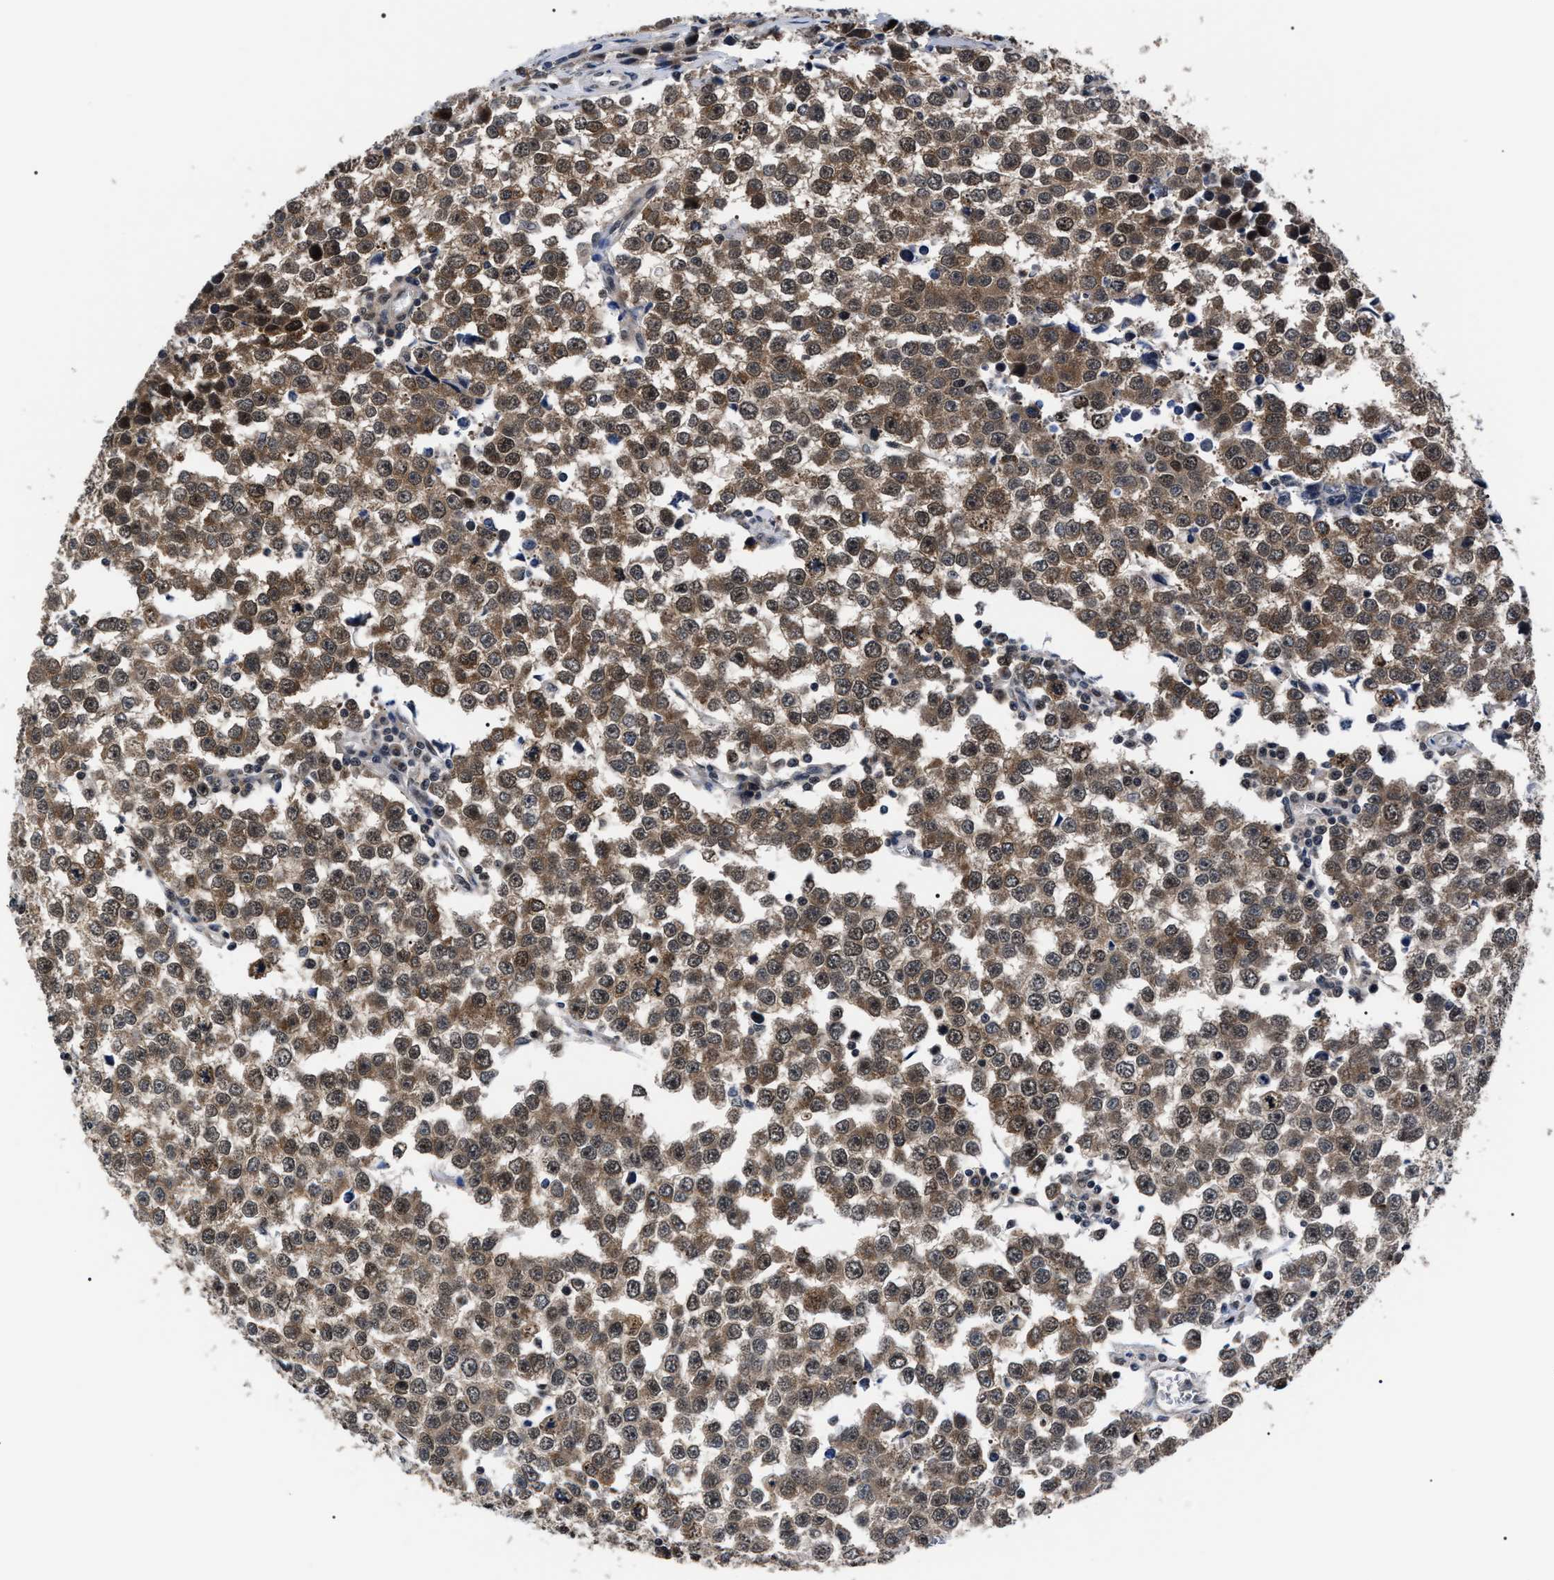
{"staining": {"intensity": "moderate", "quantity": "25%-75%", "location": "cytoplasmic/membranous"}, "tissue": "testis cancer", "cell_type": "Tumor cells", "image_type": "cancer", "snomed": [{"axis": "morphology", "description": "Seminoma, NOS"}, {"axis": "morphology", "description": "Carcinoma, Embryonal, NOS"}, {"axis": "topography", "description": "Testis"}], "caption": "IHC histopathology image of neoplastic tissue: seminoma (testis) stained using IHC displays medium levels of moderate protein expression localized specifically in the cytoplasmic/membranous of tumor cells, appearing as a cytoplasmic/membranous brown color.", "gene": "CSNK2A1", "patient": {"sex": "male", "age": 52}}